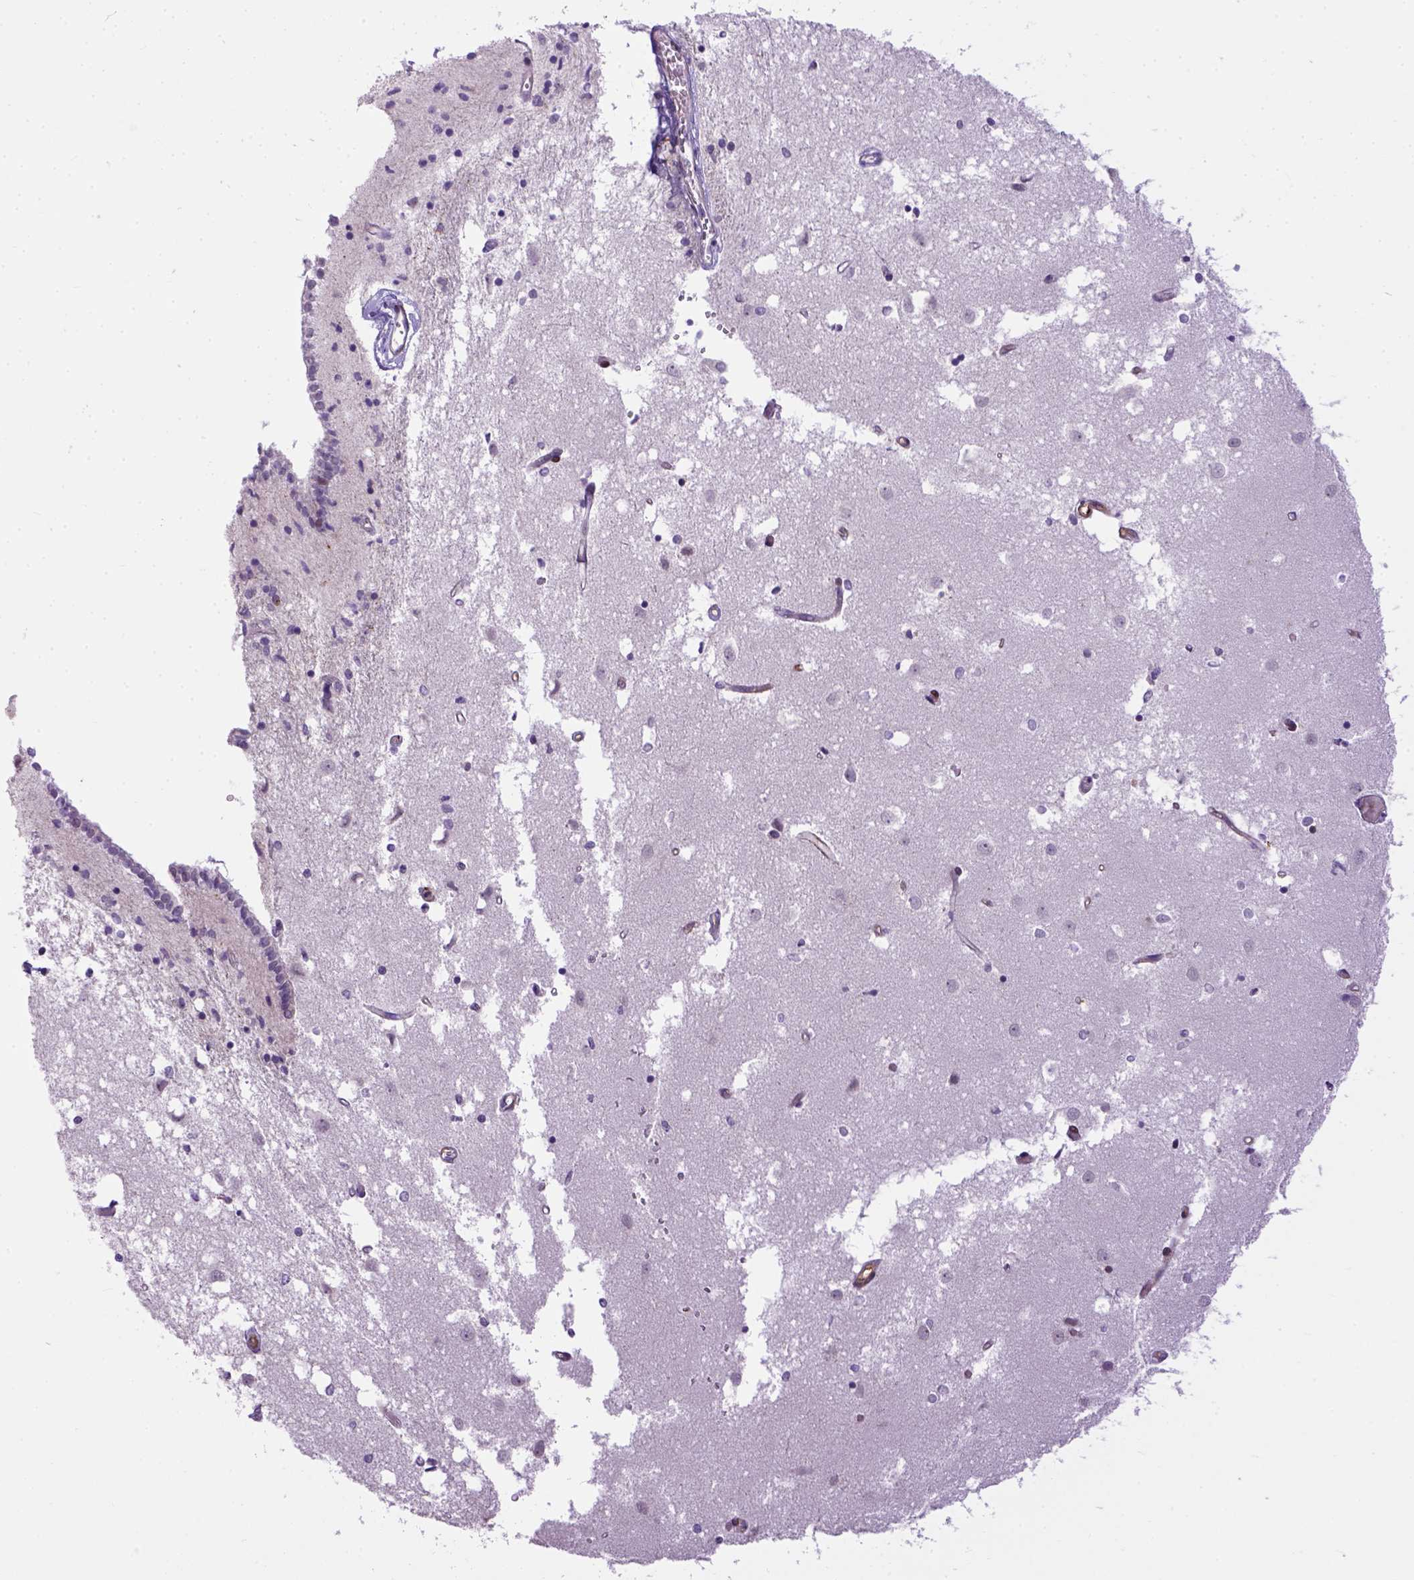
{"staining": {"intensity": "negative", "quantity": "none", "location": "none"}, "tissue": "caudate", "cell_type": "Glial cells", "image_type": "normal", "snomed": [{"axis": "morphology", "description": "Normal tissue, NOS"}, {"axis": "topography", "description": "Lateral ventricle wall"}], "caption": "The immunohistochemistry micrograph has no significant expression in glial cells of caudate. (DAB (3,3'-diaminobenzidine) immunohistochemistry with hematoxylin counter stain).", "gene": "KAZN", "patient": {"sex": "male", "age": 54}}